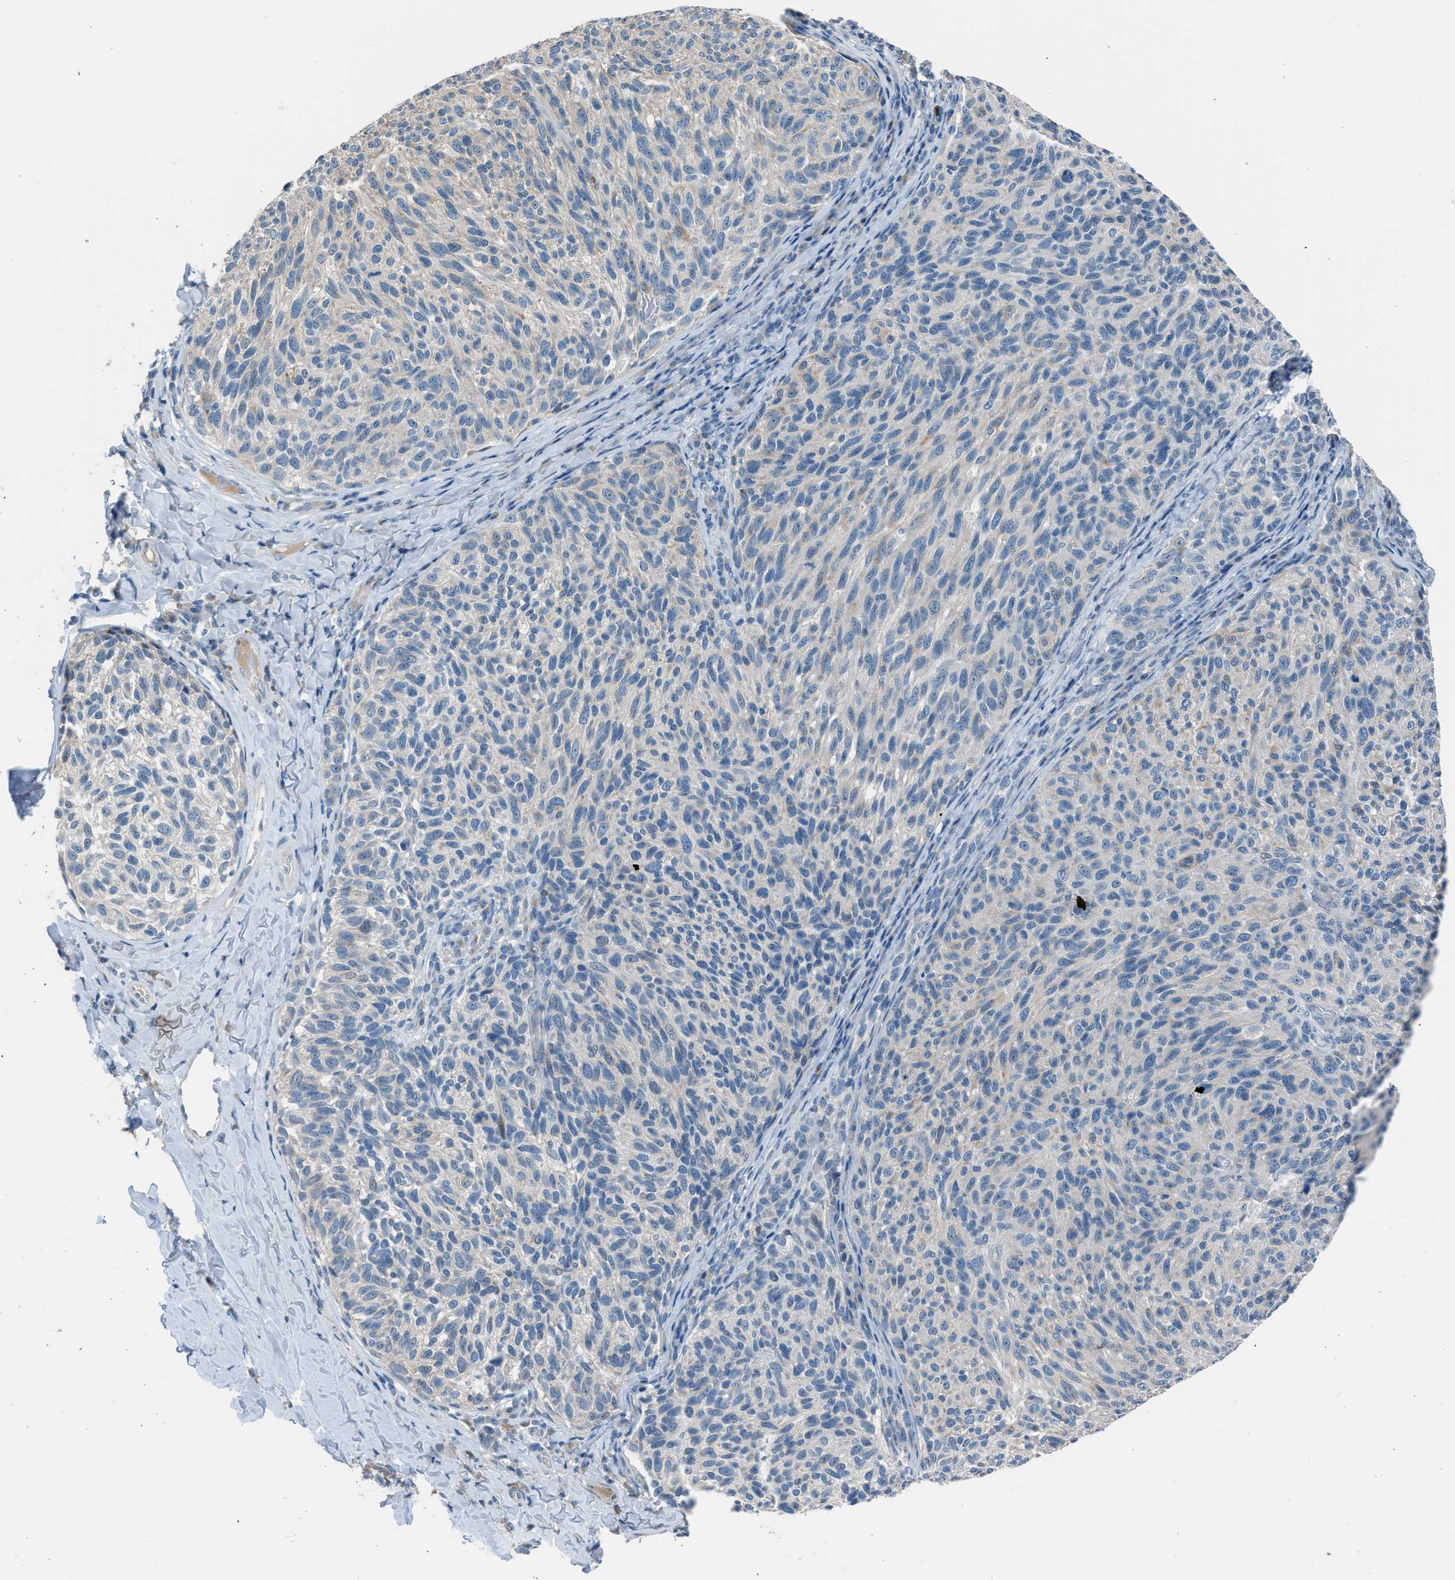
{"staining": {"intensity": "weak", "quantity": "<25%", "location": "cytoplasmic/membranous"}, "tissue": "melanoma", "cell_type": "Tumor cells", "image_type": "cancer", "snomed": [{"axis": "morphology", "description": "Malignant melanoma, NOS"}, {"axis": "topography", "description": "Skin"}], "caption": "An immunohistochemistry photomicrograph of melanoma is shown. There is no staining in tumor cells of melanoma. (Immunohistochemistry, brightfield microscopy, high magnification).", "gene": "RNF41", "patient": {"sex": "female", "age": 73}}